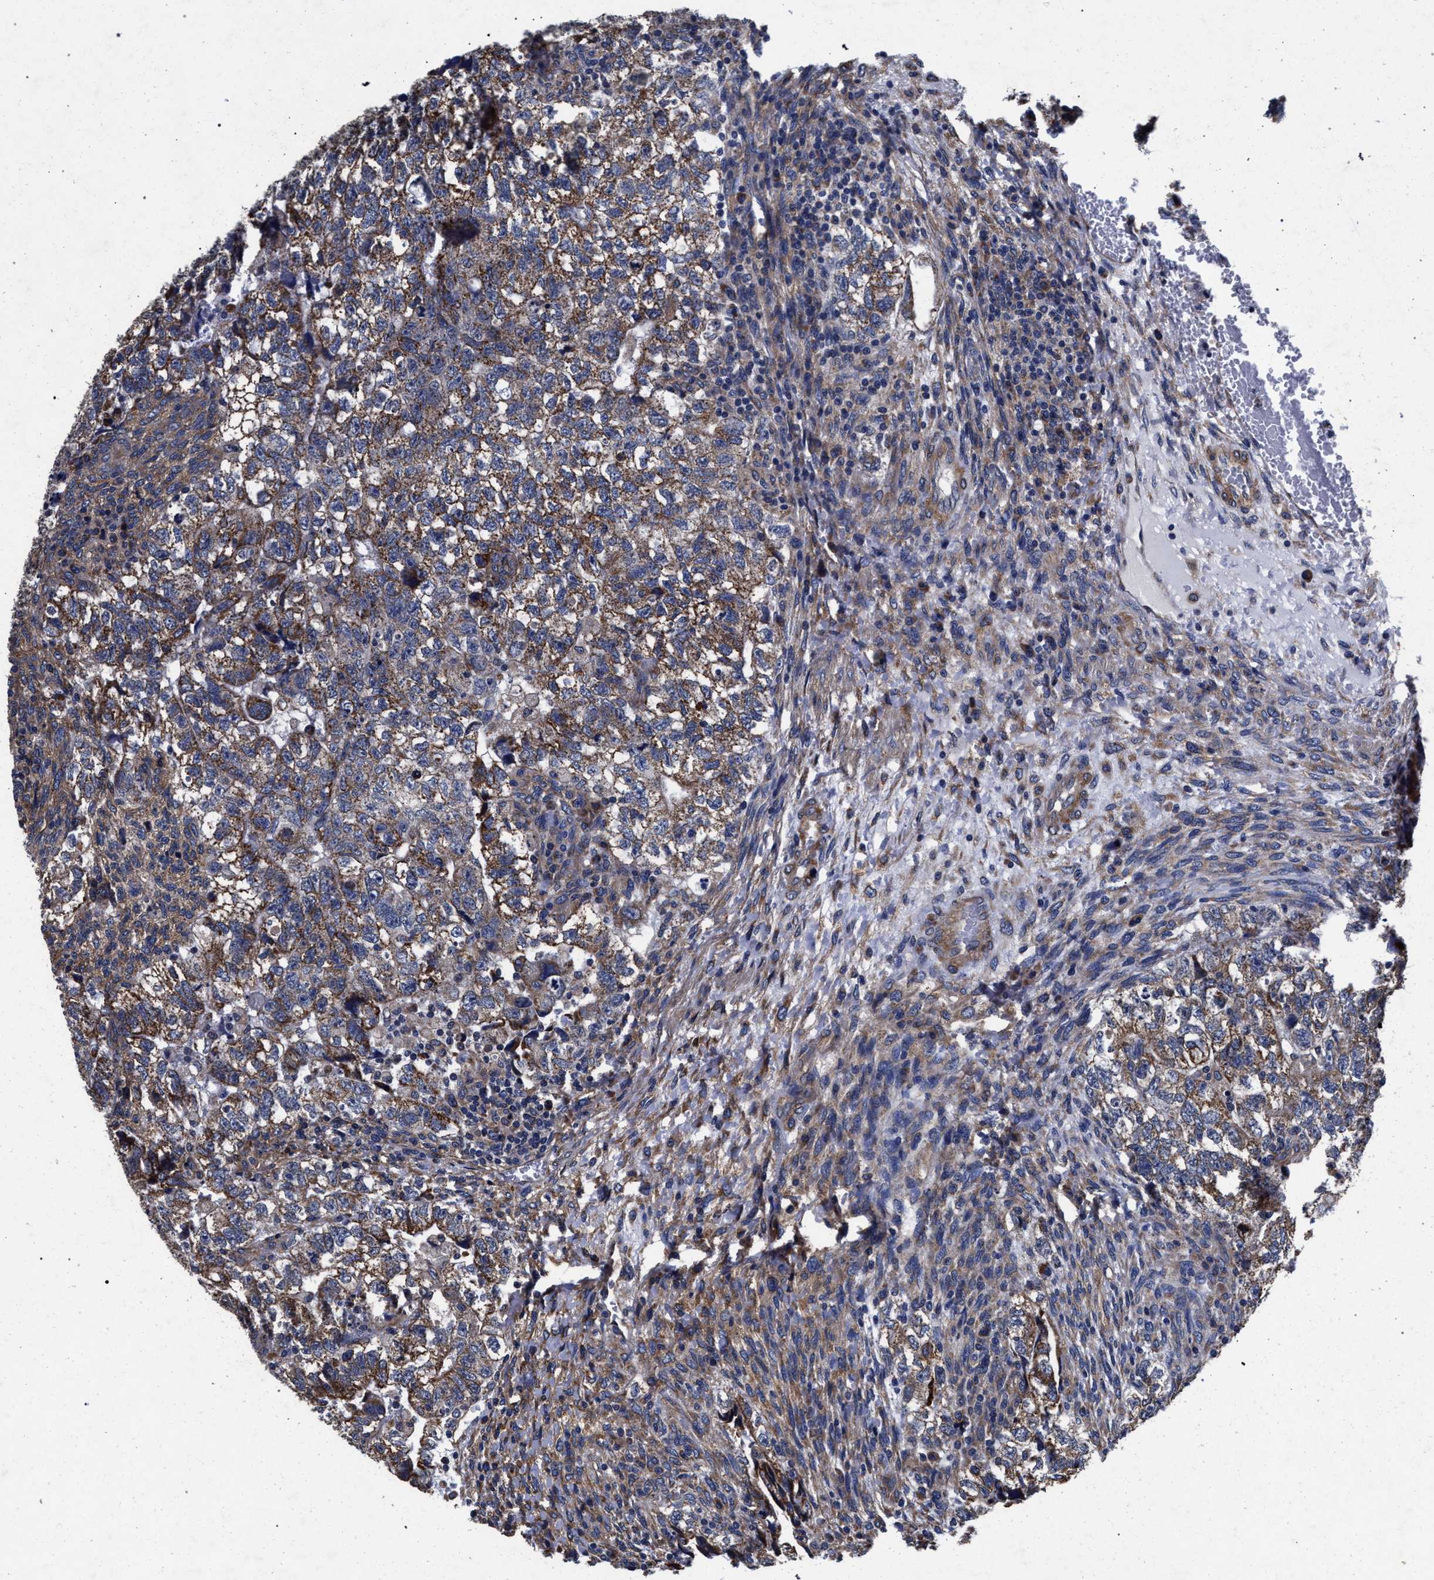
{"staining": {"intensity": "moderate", "quantity": ">75%", "location": "cytoplasmic/membranous"}, "tissue": "testis cancer", "cell_type": "Tumor cells", "image_type": "cancer", "snomed": [{"axis": "morphology", "description": "Carcinoma, Embryonal, NOS"}, {"axis": "topography", "description": "Testis"}], "caption": "This histopathology image shows immunohistochemistry staining of testis embryonal carcinoma, with medium moderate cytoplasmic/membranous positivity in about >75% of tumor cells.", "gene": "CFAP95", "patient": {"sex": "male", "age": 36}}